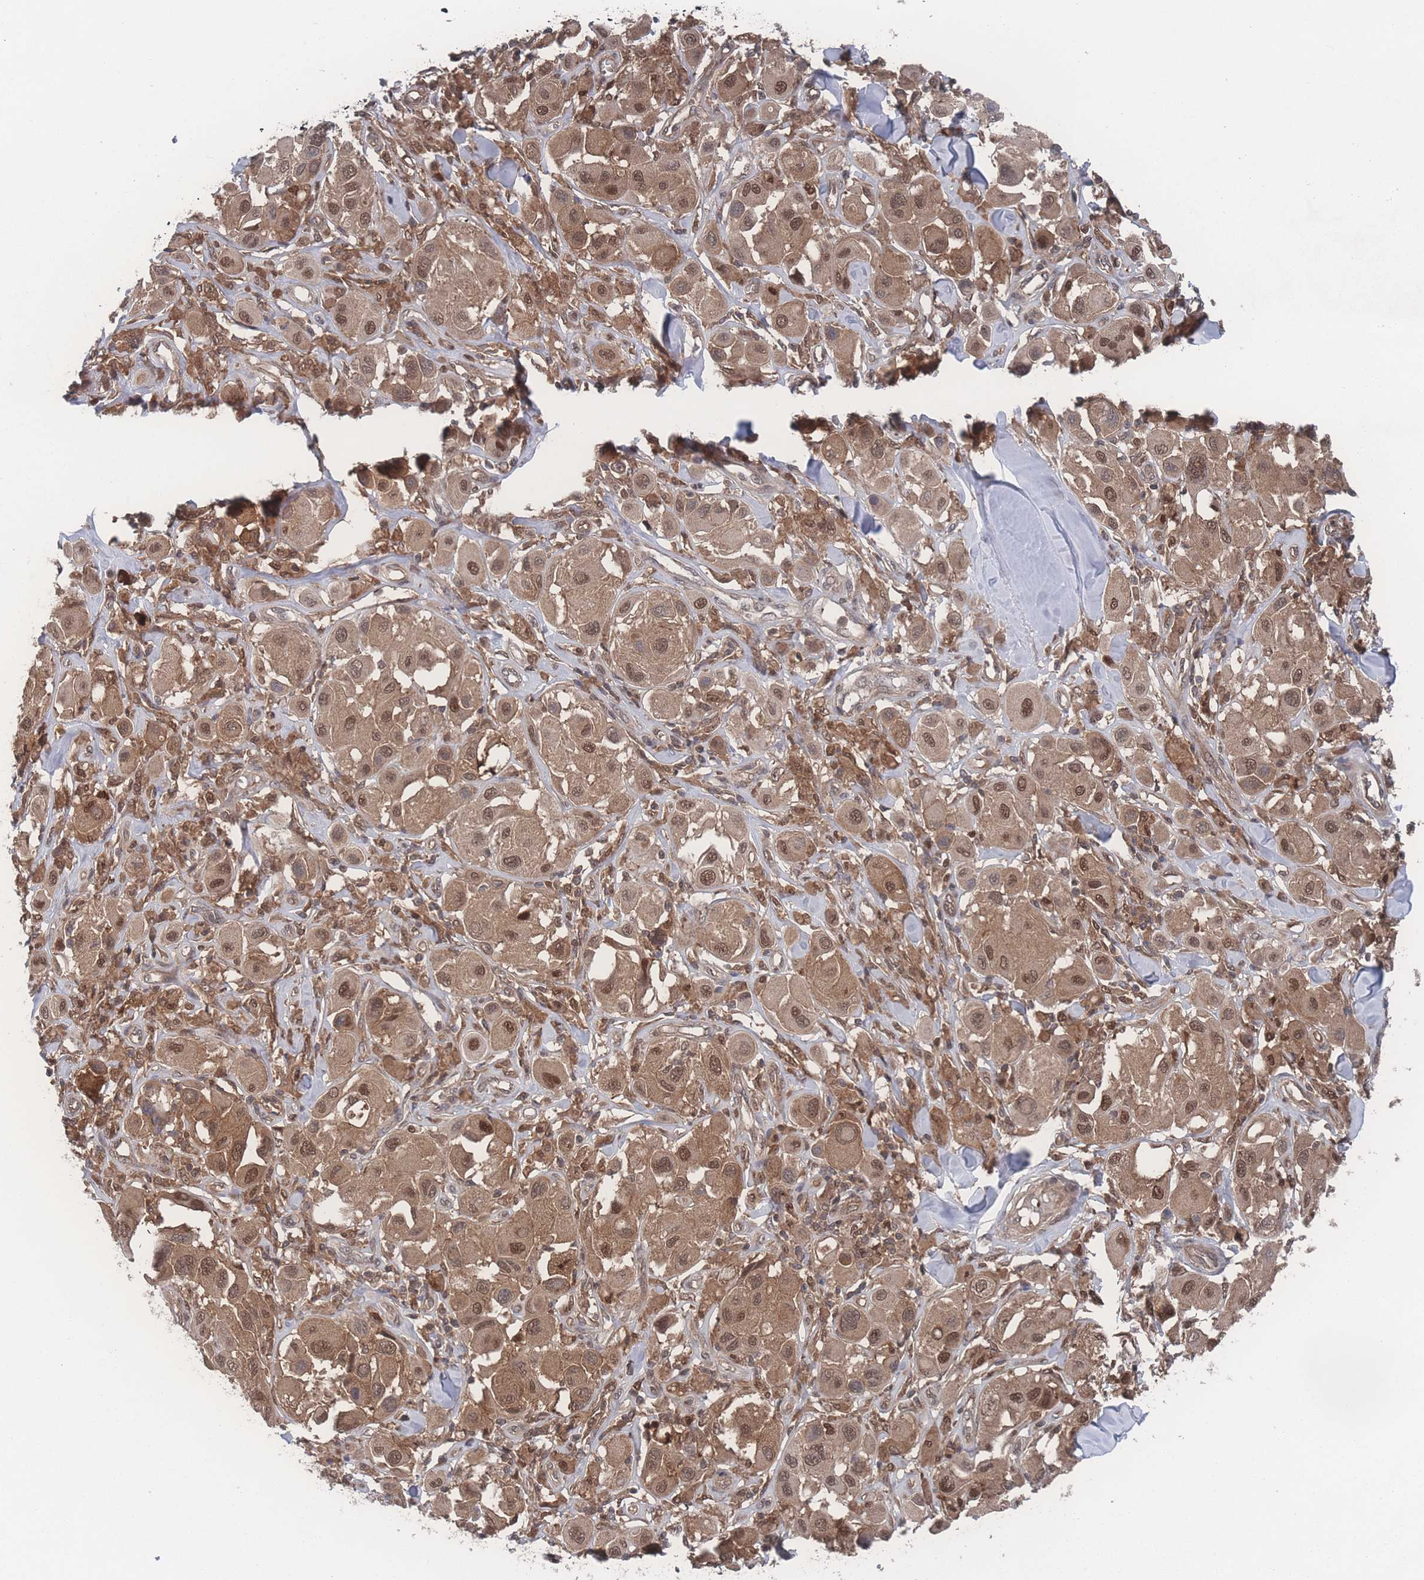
{"staining": {"intensity": "moderate", "quantity": ">75%", "location": "cytoplasmic/membranous,nuclear"}, "tissue": "melanoma", "cell_type": "Tumor cells", "image_type": "cancer", "snomed": [{"axis": "morphology", "description": "Malignant melanoma, Metastatic site"}, {"axis": "topography", "description": "Skin"}], "caption": "Malignant melanoma (metastatic site) tissue exhibits moderate cytoplasmic/membranous and nuclear positivity in about >75% of tumor cells, visualized by immunohistochemistry. (DAB IHC, brown staining for protein, blue staining for nuclei).", "gene": "PSMA1", "patient": {"sex": "male", "age": 41}}